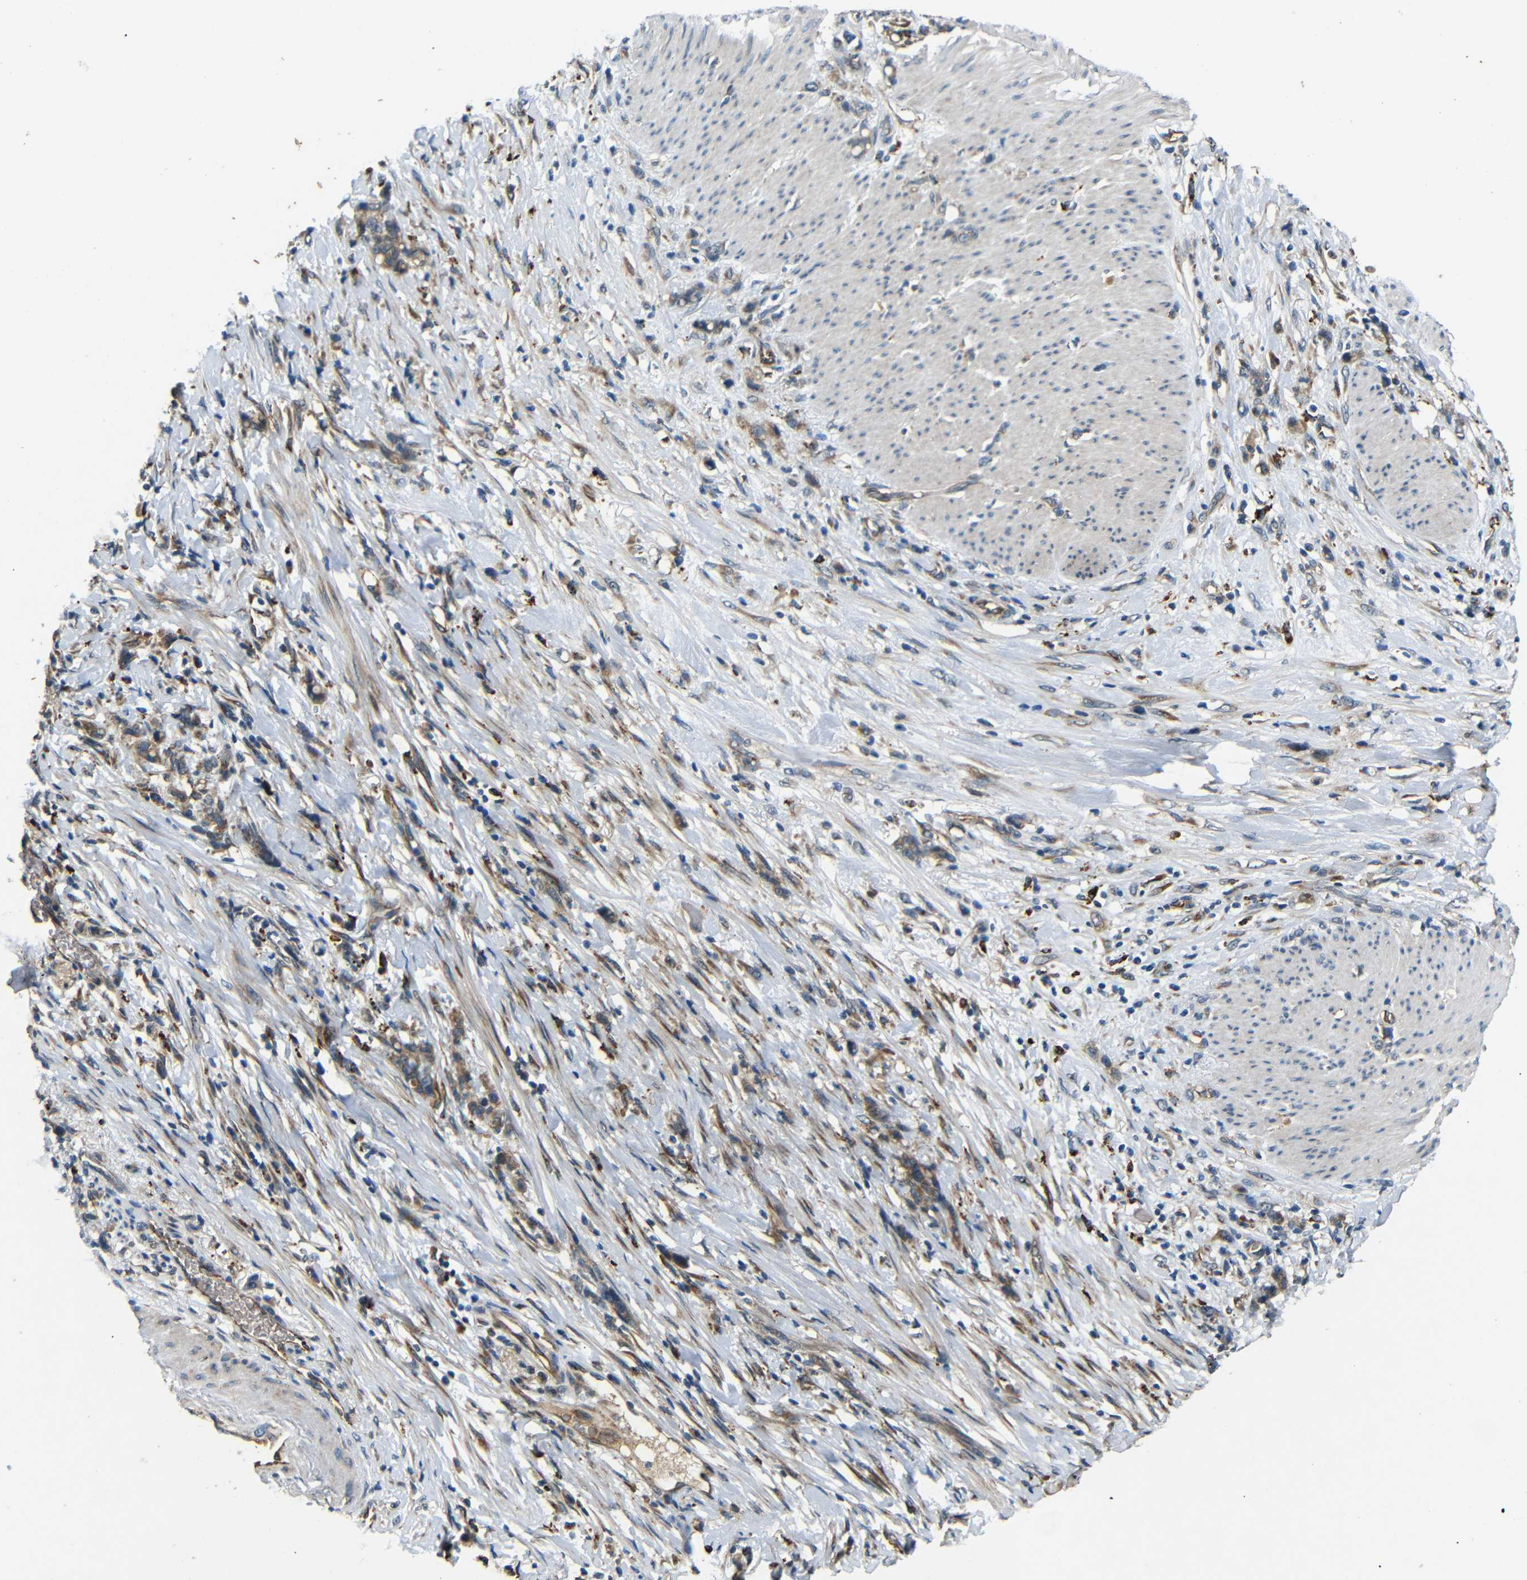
{"staining": {"intensity": "moderate", "quantity": ">75%", "location": "cytoplasmic/membranous"}, "tissue": "stomach cancer", "cell_type": "Tumor cells", "image_type": "cancer", "snomed": [{"axis": "morphology", "description": "Adenocarcinoma, NOS"}, {"axis": "topography", "description": "Stomach, lower"}], "caption": "Immunohistochemistry staining of stomach cancer (adenocarcinoma), which shows medium levels of moderate cytoplasmic/membranous expression in about >75% of tumor cells indicating moderate cytoplasmic/membranous protein positivity. The staining was performed using DAB (3,3'-diaminobenzidine) (brown) for protein detection and nuclei were counterstained in hematoxylin (blue).", "gene": "ATP7A", "patient": {"sex": "male", "age": 88}}